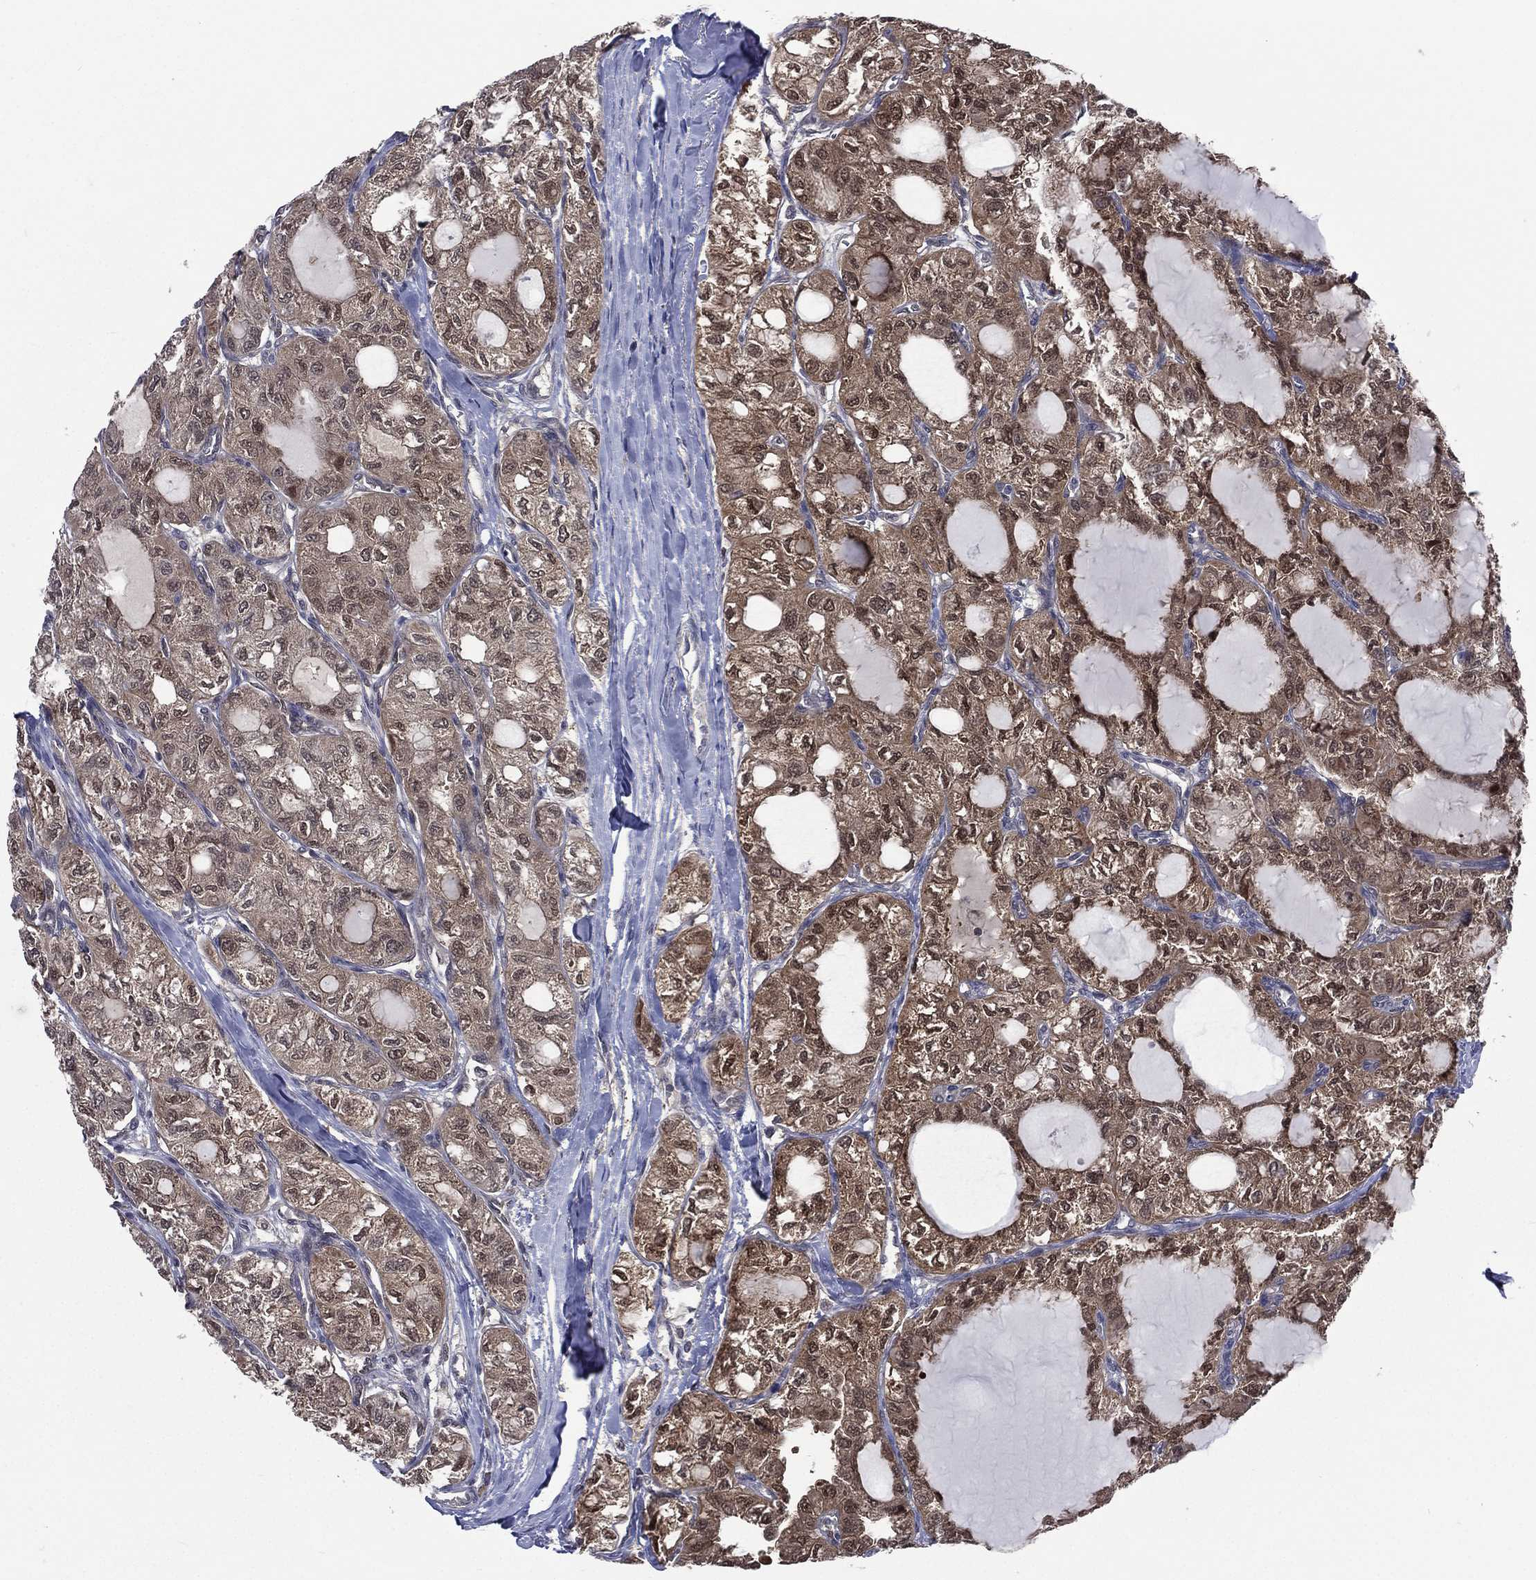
{"staining": {"intensity": "moderate", "quantity": "25%-75%", "location": "cytoplasmic/membranous,nuclear"}, "tissue": "thyroid cancer", "cell_type": "Tumor cells", "image_type": "cancer", "snomed": [{"axis": "morphology", "description": "Follicular adenoma carcinoma, NOS"}, {"axis": "topography", "description": "Thyroid gland"}], "caption": "DAB immunohistochemical staining of human thyroid follicular adenoma carcinoma displays moderate cytoplasmic/membranous and nuclear protein expression in about 25%-75% of tumor cells.", "gene": "MTAP", "patient": {"sex": "male", "age": 75}}